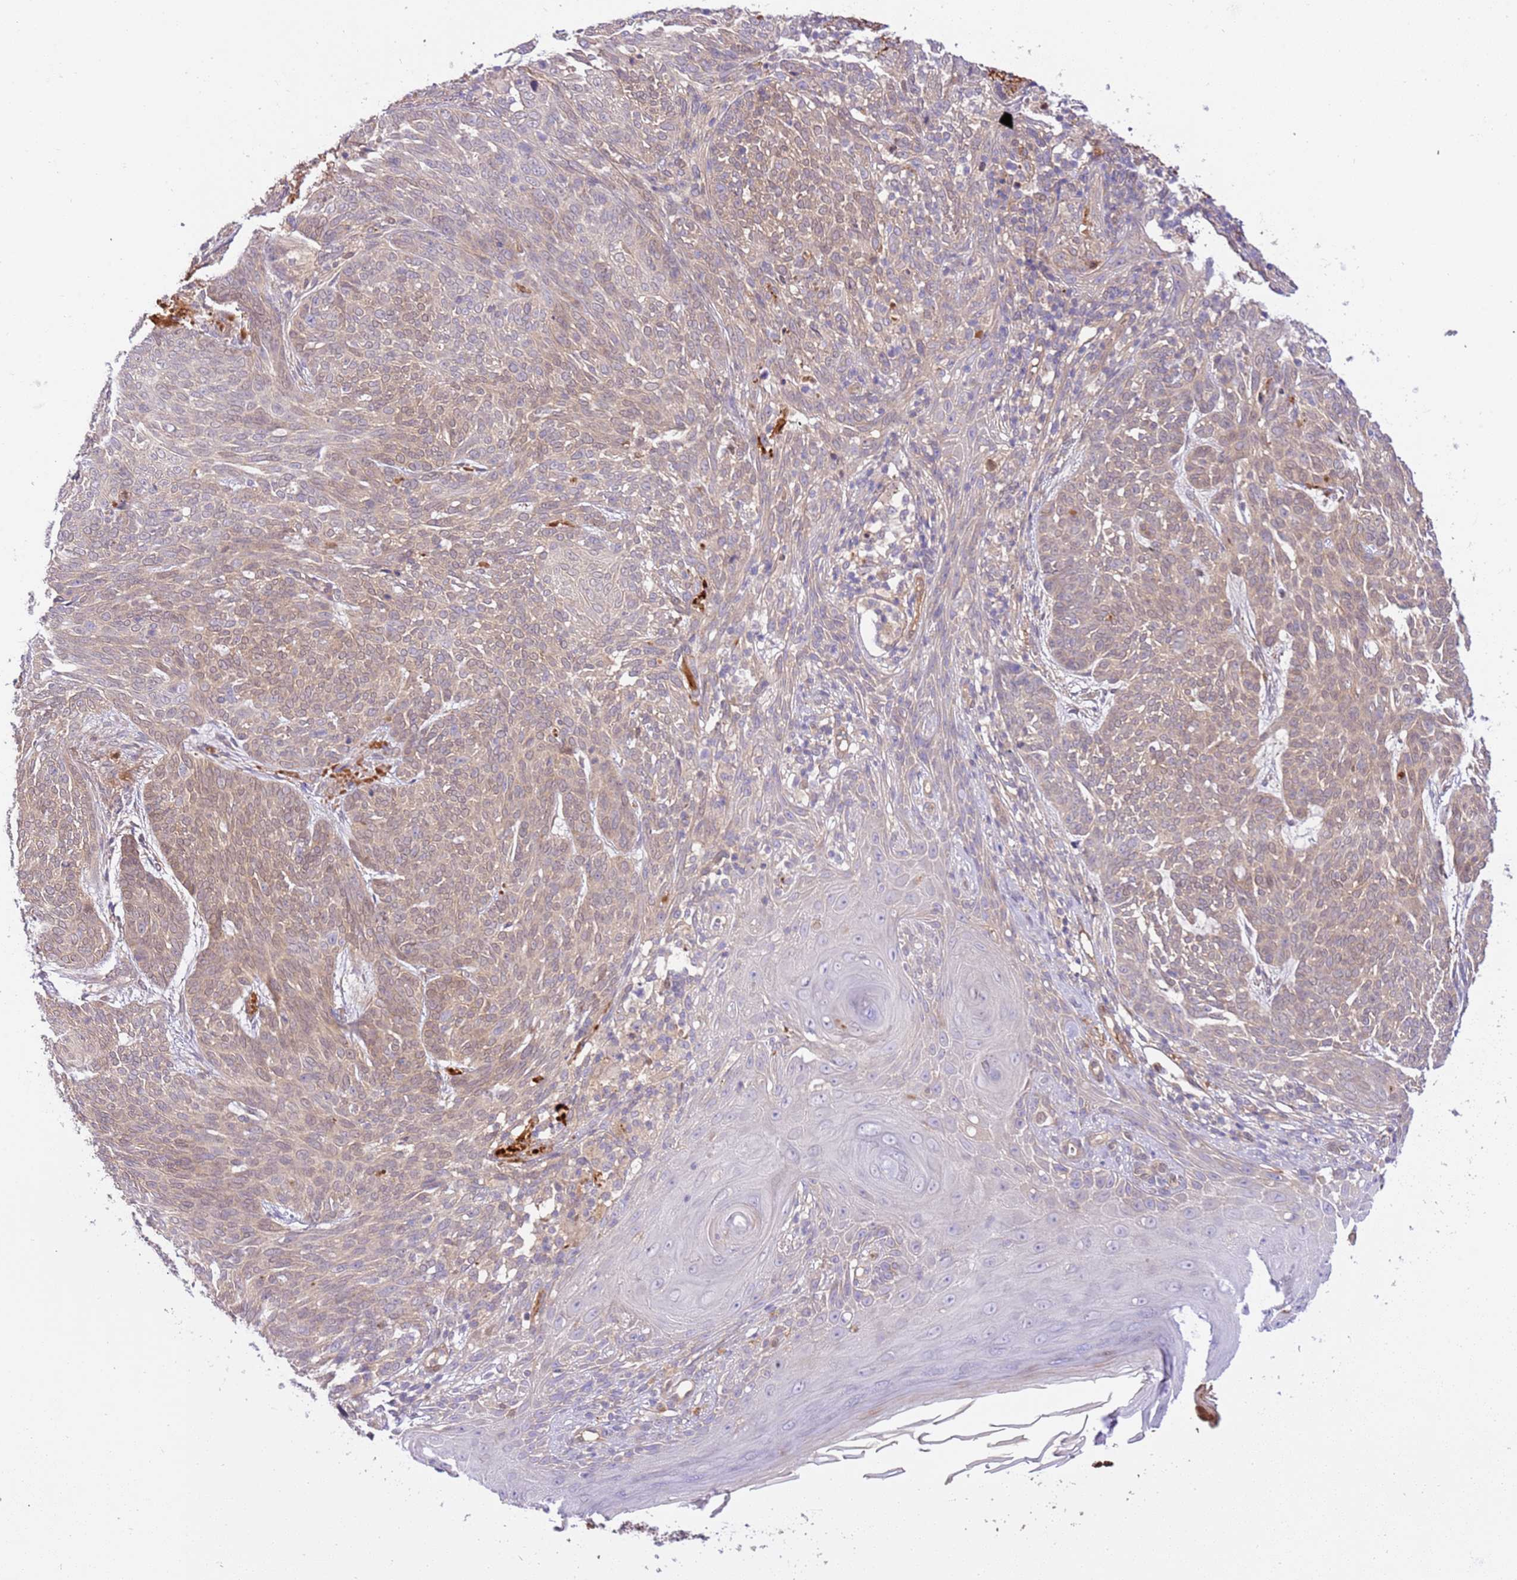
{"staining": {"intensity": "weak", "quantity": "25%-75%", "location": "cytoplasmic/membranous,nuclear"}, "tissue": "skin cancer", "cell_type": "Tumor cells", "image_type": "cancer", "snomed": [{"axis": "morphology", "description": "Basal cell carcinoma"}, {"axis": "topography", "description": "Skin"}], "caption": "Protein expression analysis of human basal cell carcinoma (skin) reveals weak cytoplasmic/membranous and nuclear positivity in about 25%-75% of tumor cells. (IHC, brightfield microscopy, high magnification).", "gene": "C8G", "patient": {"sex": "female", "age": 86}}